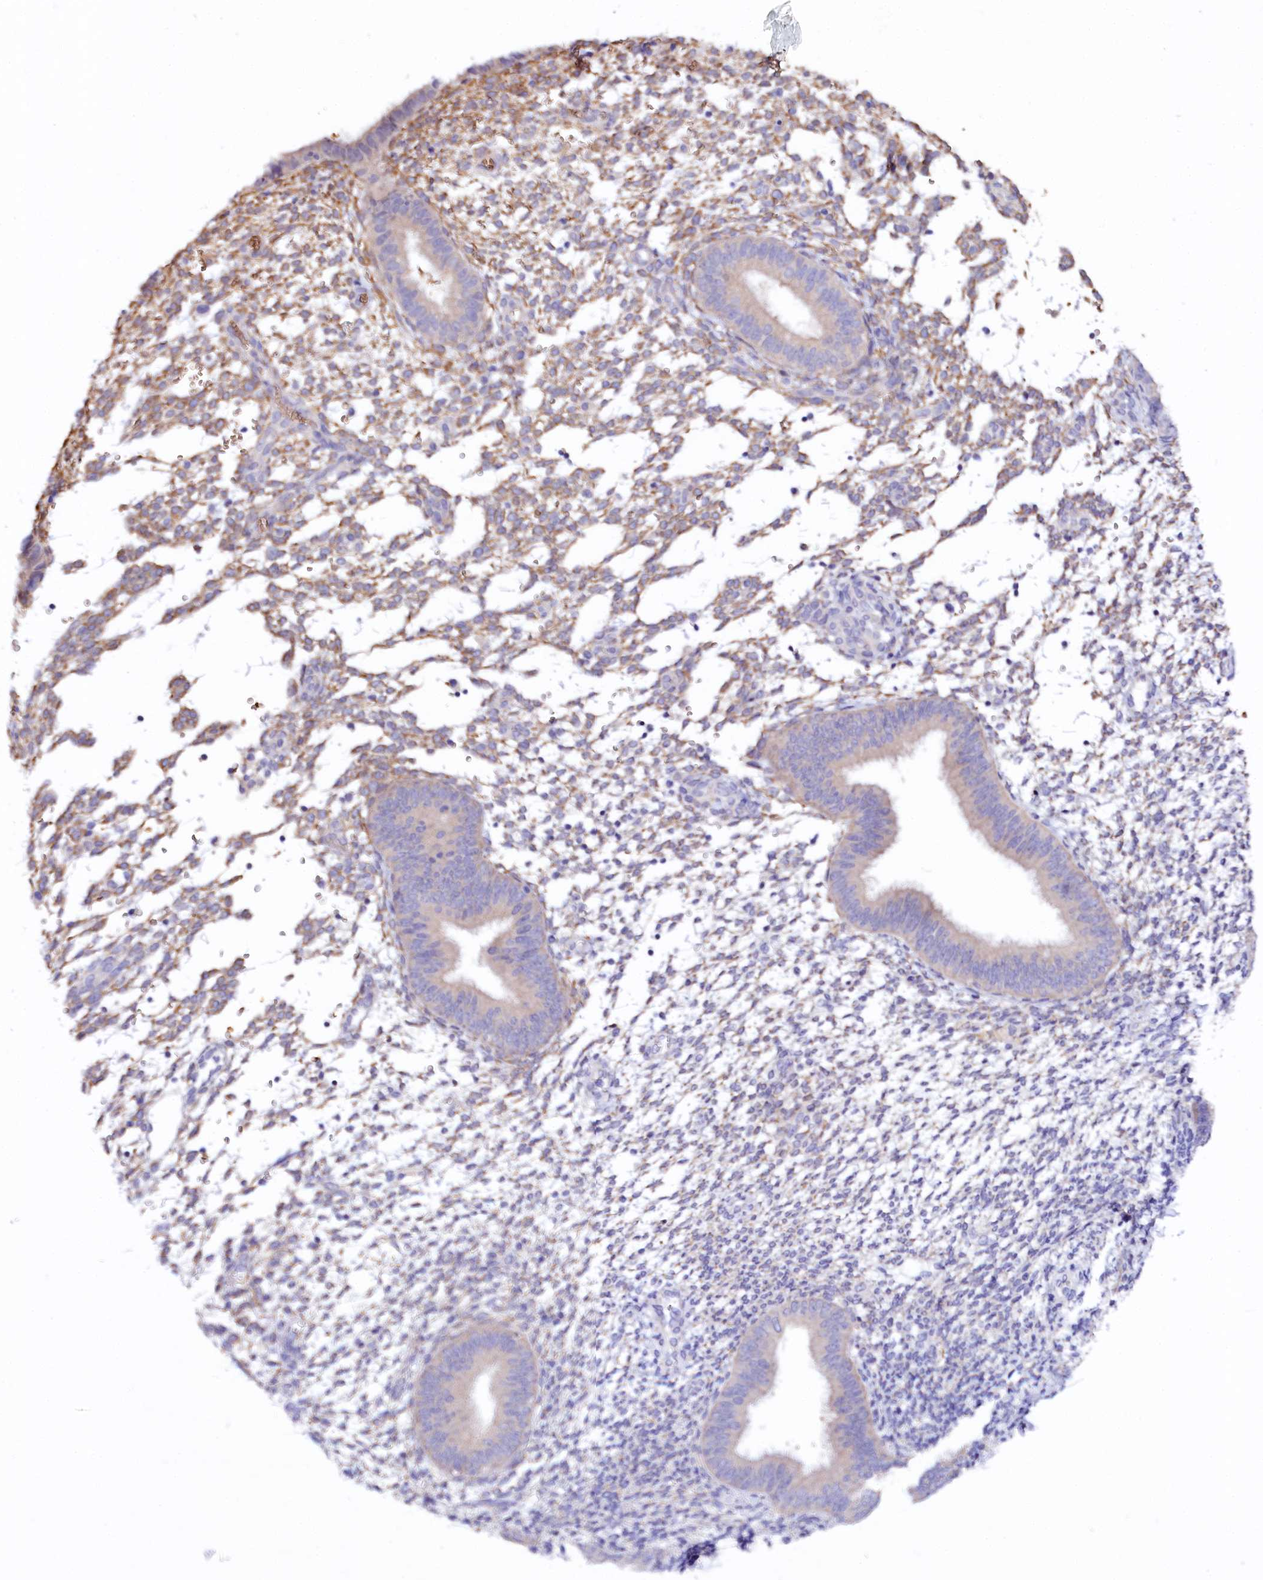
{"staining": {"intensity": "moderate", "quantity": "<25%", "location": "cytoplasmic/membranous"}, "tissue": "endometrium", "cell_type": "Cells in endometrial stroma", "image_type": "normal", "snomed": [{"axis": "morphology", "description": "Normal tissue, NOS"}, {"axis": "topography", "description": "Uterus"}, {"axis": "topography", "description": "Endometrium"}], "caption": "The micrograph reveals staining of benign endometrium, revealing moderate cytoplasmic/membranous protein staining (brown color) within cells in endometrial stroma.", "gene": "CEP295", "patient": {"sex": "female", "age": 48}}